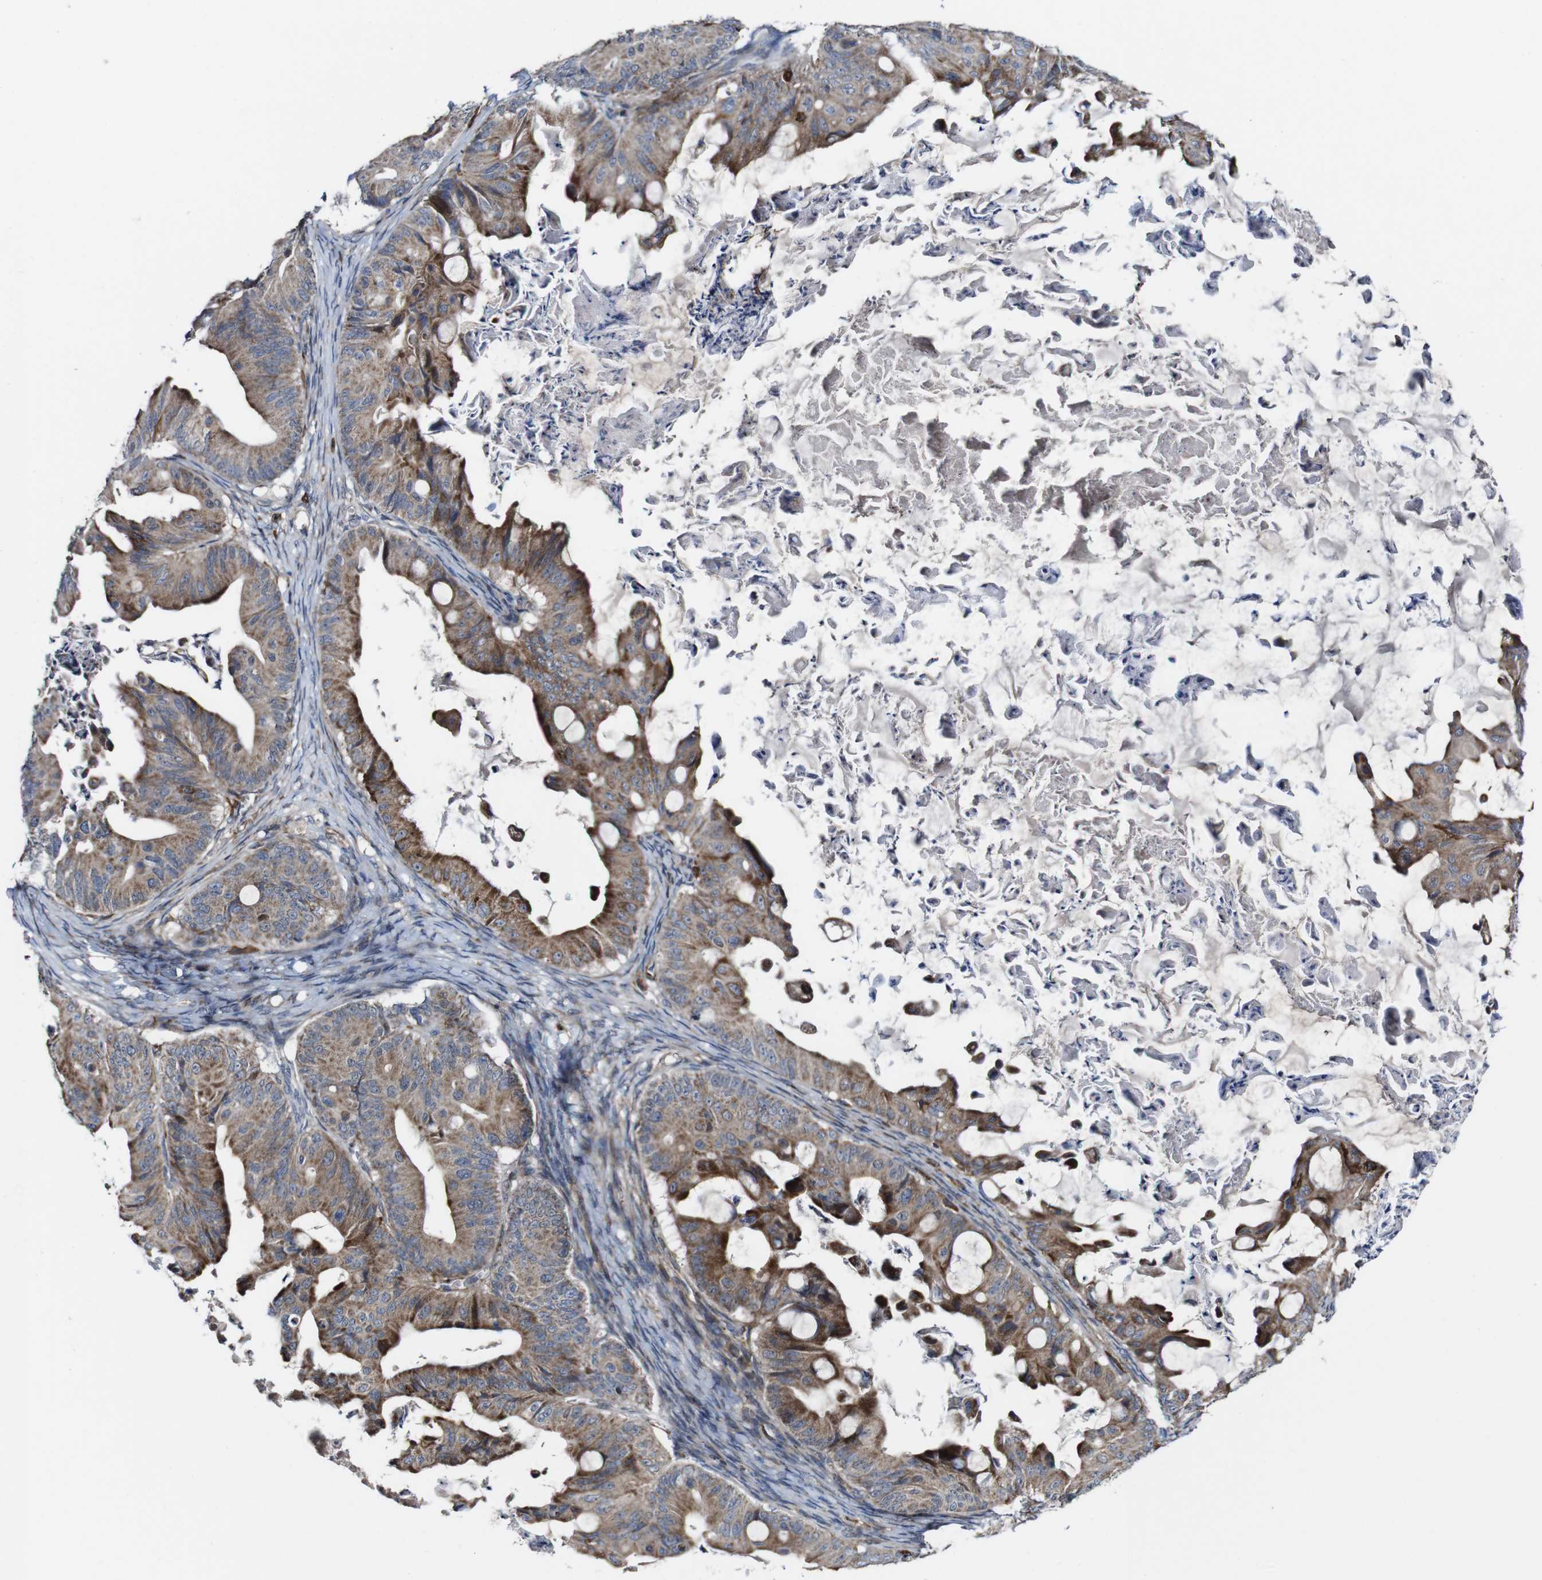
{"staining": {"intensity": "moderate", "quantity": ">75%", "location": "cytoplasmic/membranous"}, "tissue": "ovarian cancer", "cell_type": "Tumor cells", "image_type": "cancer", "snomed": [{"axis": "morphology", "description": "Cystadenocarcinoma, mucinous, NOS"}, {"axis": "topography", "description": "Ovary"}], "caption": "Ovarian cancer tissue reveals moderate cytoplasmic/membranous expression in approximately >75% of tumor cells, visualized by immunohistochemistry.", "gene": "JAK2", "patient": {"sex": "female", "age": 37}}